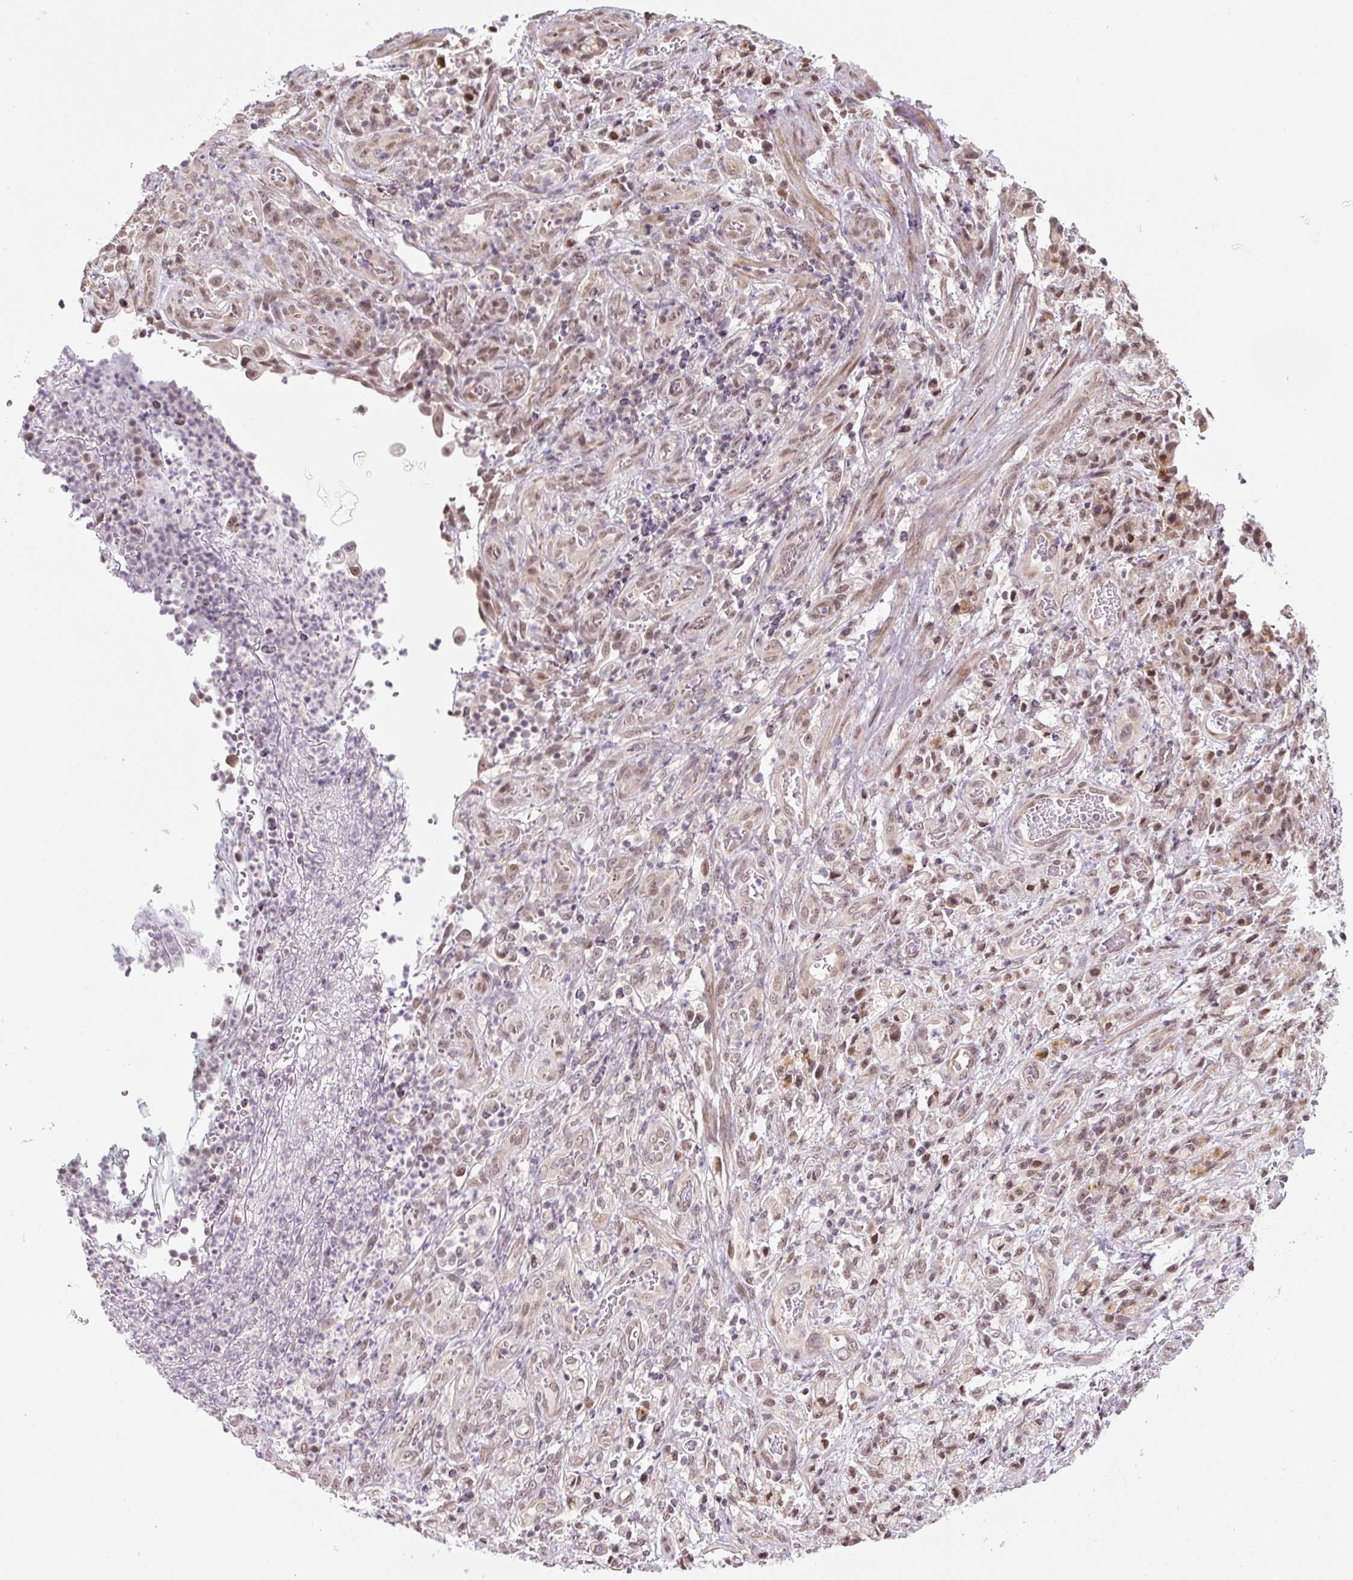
{"staining": {"intensity": "moderate", "quantity": ">75%", "location": "nuclear"}, "tissue": "stomach cancer", "cell_type": "Tumor cells", "image_type": "cancer", "snomed": [{"axis": "morphology", "description": "Adenocarcinoma, NOS"}, {"axis": "topography", "description": "Stomach"}], "caption": "Stomach cancer (adenocarcinoma) was stained to show a protein in brown. There is medium levels of moderate nuclear positivity in approximately >75% of tumor cells.", "gene": "TCFL5", "patient": {"sex": "male", "age": 77}}